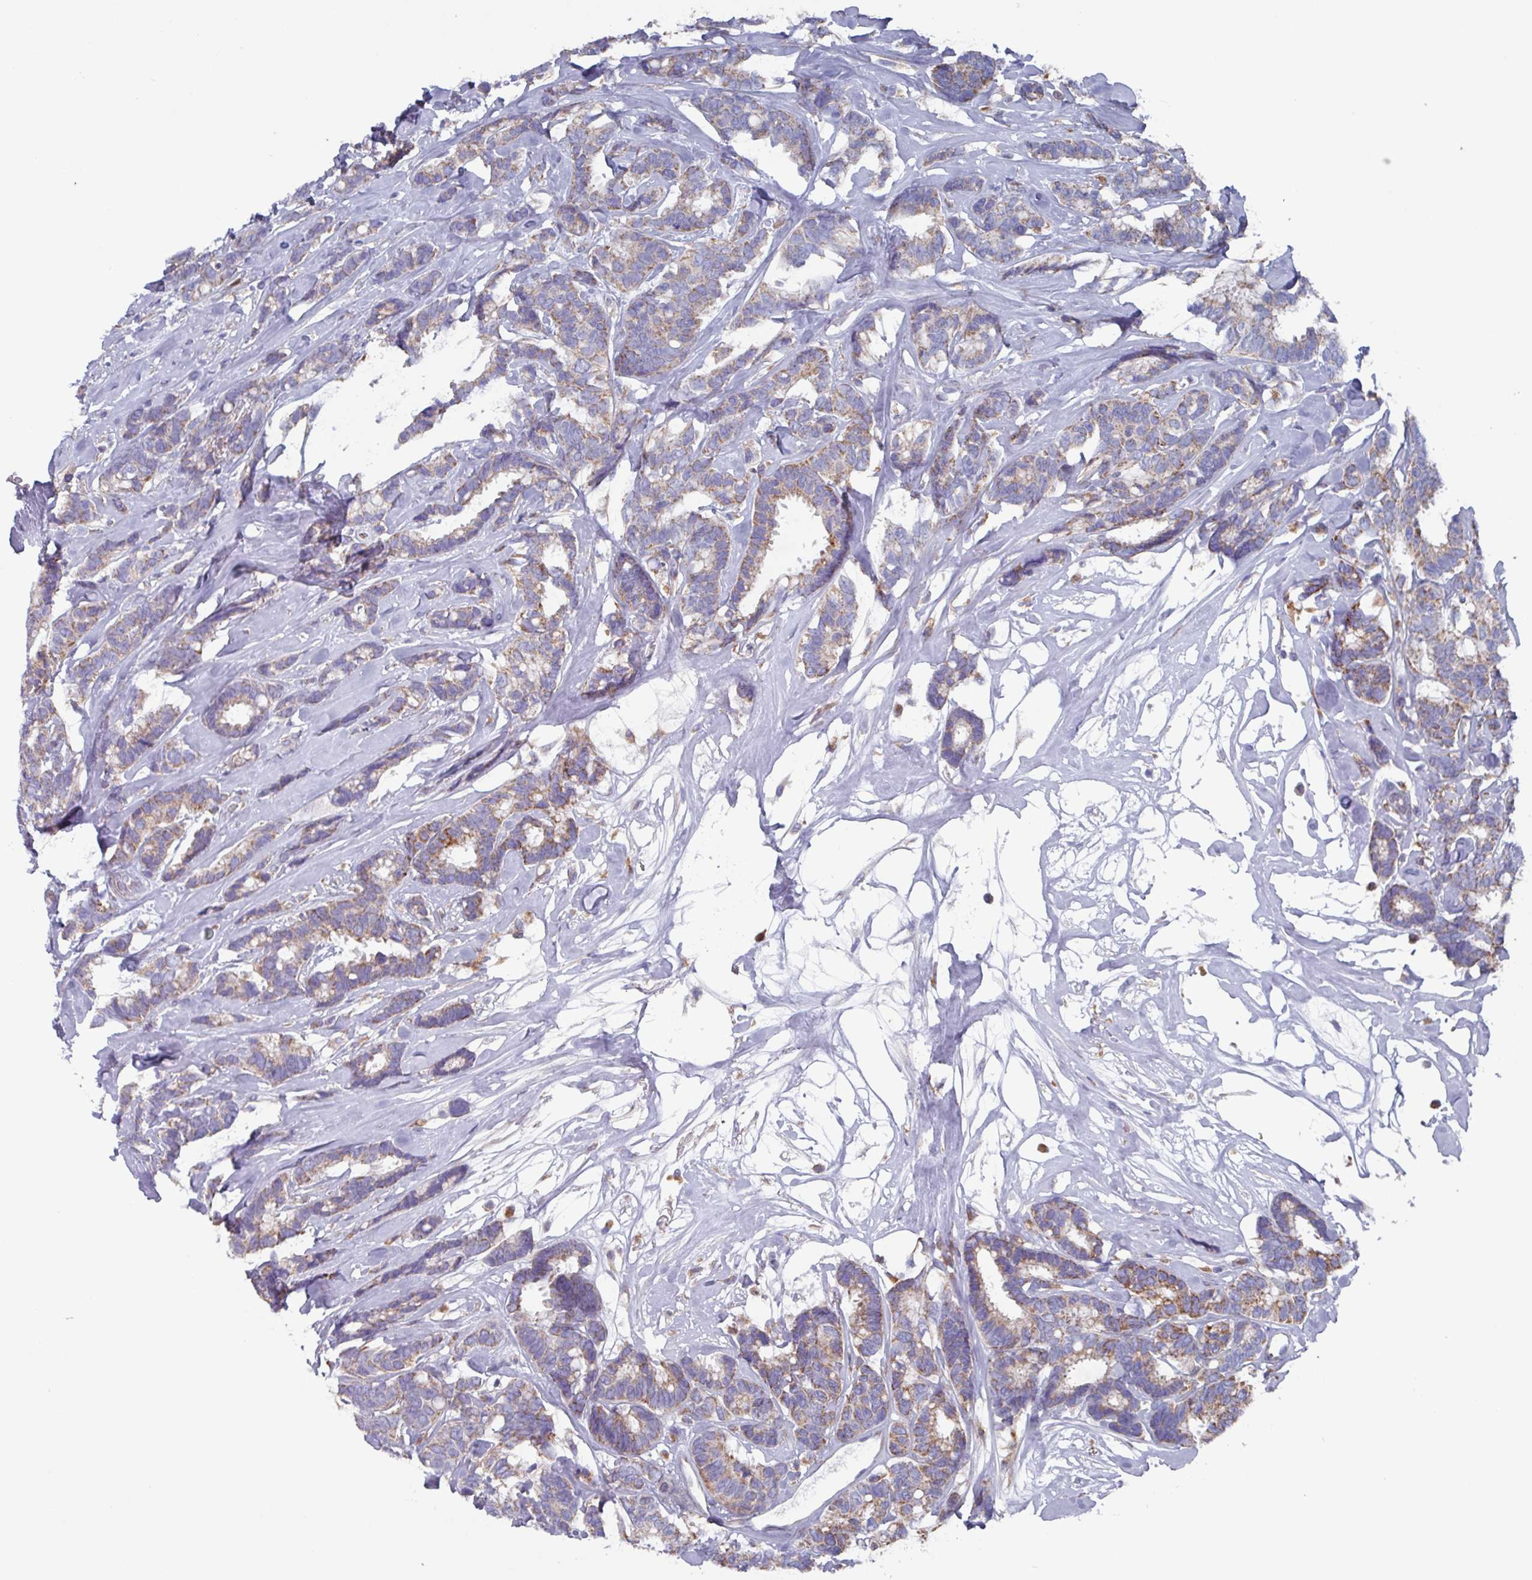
{"staining": {"intensity": "moderate", "quantity": ">75%", "location": "cytoplasmic/membranous"}, "tissue": "breast cancer", "cell_type": "Tumor cells", "image_type": "cancer", "snomed": [{"axis": "morphology", "description": "Duct carcinoma"}, {"axis": "topography", "description": "Breast"}], "caption": "DAB immunohistochemical staining of human breast invasive ductal carcinoma demonstrates moderate cytoplasmic/membranous protein staining in approximately >75% of tumor cells. Using DAB (brown) and hematoxylin (blue) stains, captured at high magnification using brightfield microscopy.", "gene": "UQCC2", "patient": {"sex": "female", "age": 87}}